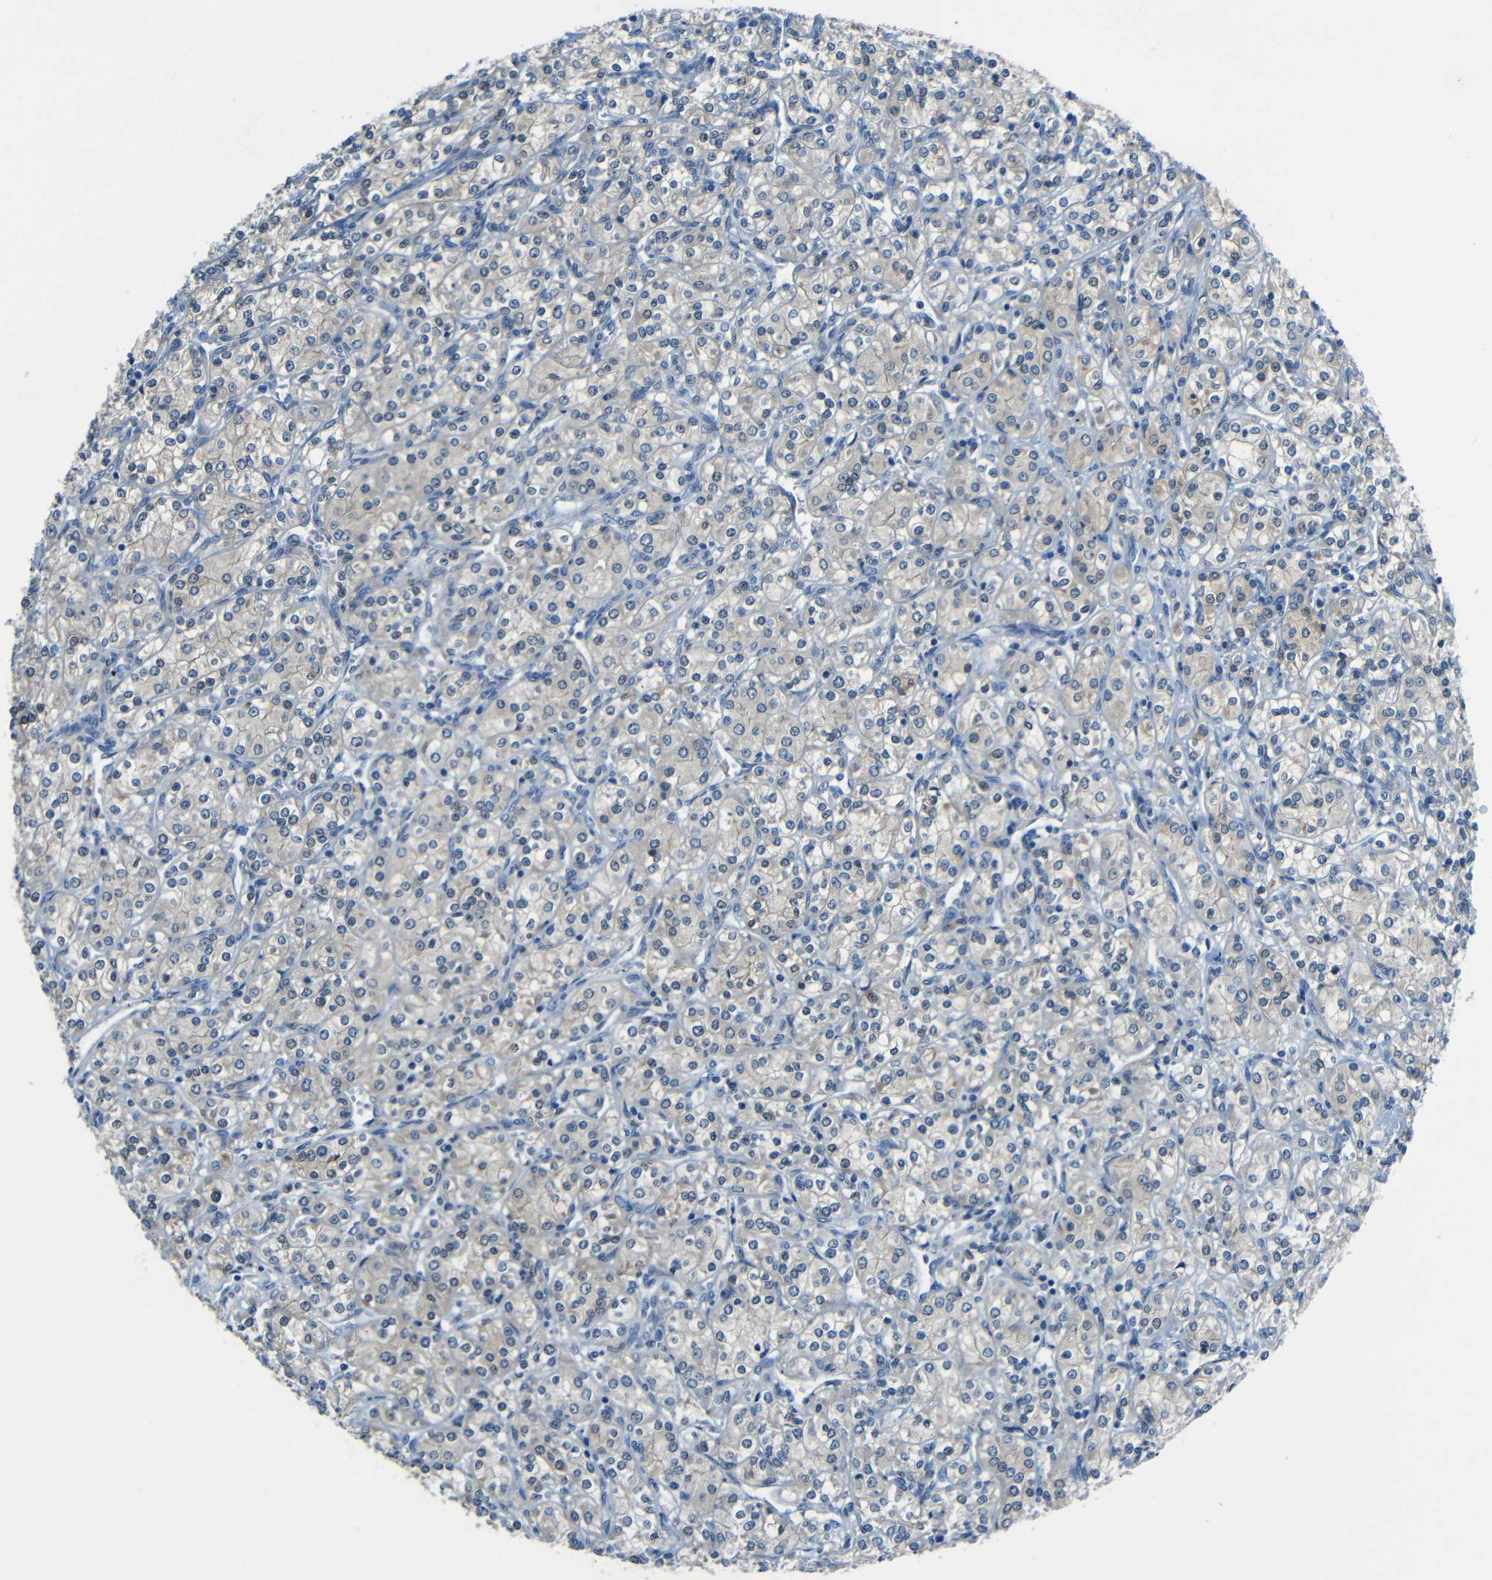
{"staining": {"intensity": "weak", "quantity": "<25%", "location": "cytoplasmic/membranous"}, "tissue": "renal cancer", "cell_type": "Tumor cells", "image_type": "cancer", "snomed": [{"axis": "morphology", "description": "Adenocarcinoma, NOS"}, {"axis": "topography", "description": "Kidney"}], "caption": "The IHC micrograph has no significant staining in tumor cells of adenocarcinoma (renal) tissue.", "gene": "CYP26B1", "patient": {"sex": "male", "age": 77}}